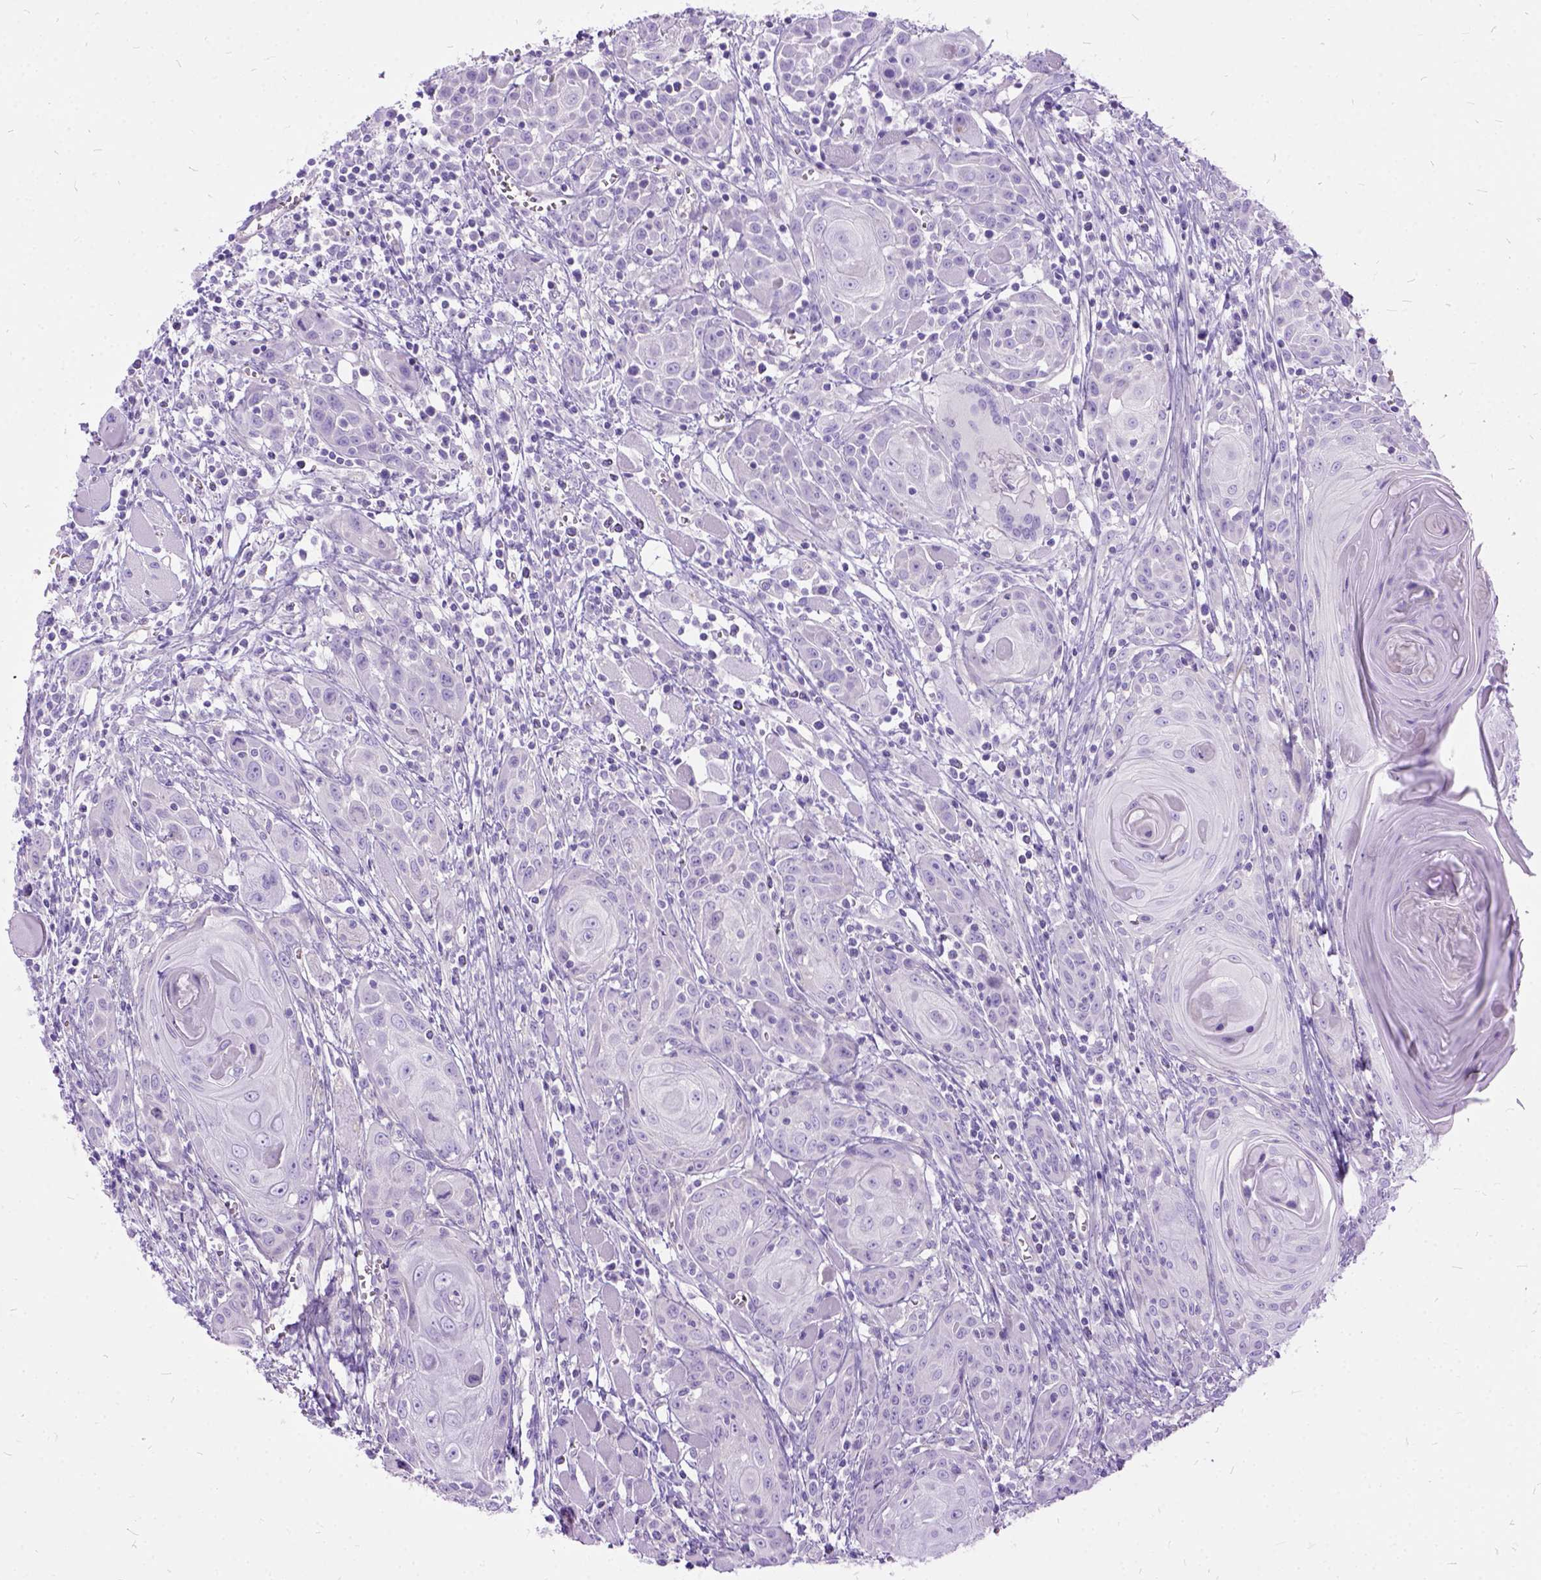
{"staining": {"intensity": "negative", "quantity": "none", "location": "none"}, "tissue": "head and neck cancer", "cell_type": "Tumor cells", "image_type": "cancer", "snomed": [{"axis": "morphology", "description": "Squamous cell carcinoma, NOS"}, {"axis": "topography", "description": "Head-Neck"}], "caption": "This is an IHC histopathology image of human head and neck cancer (squamous cell carcinoma). There is no staining in tumor cells.", "gene": "ARL9", "patient": {"sex": "female", "age": 80}}